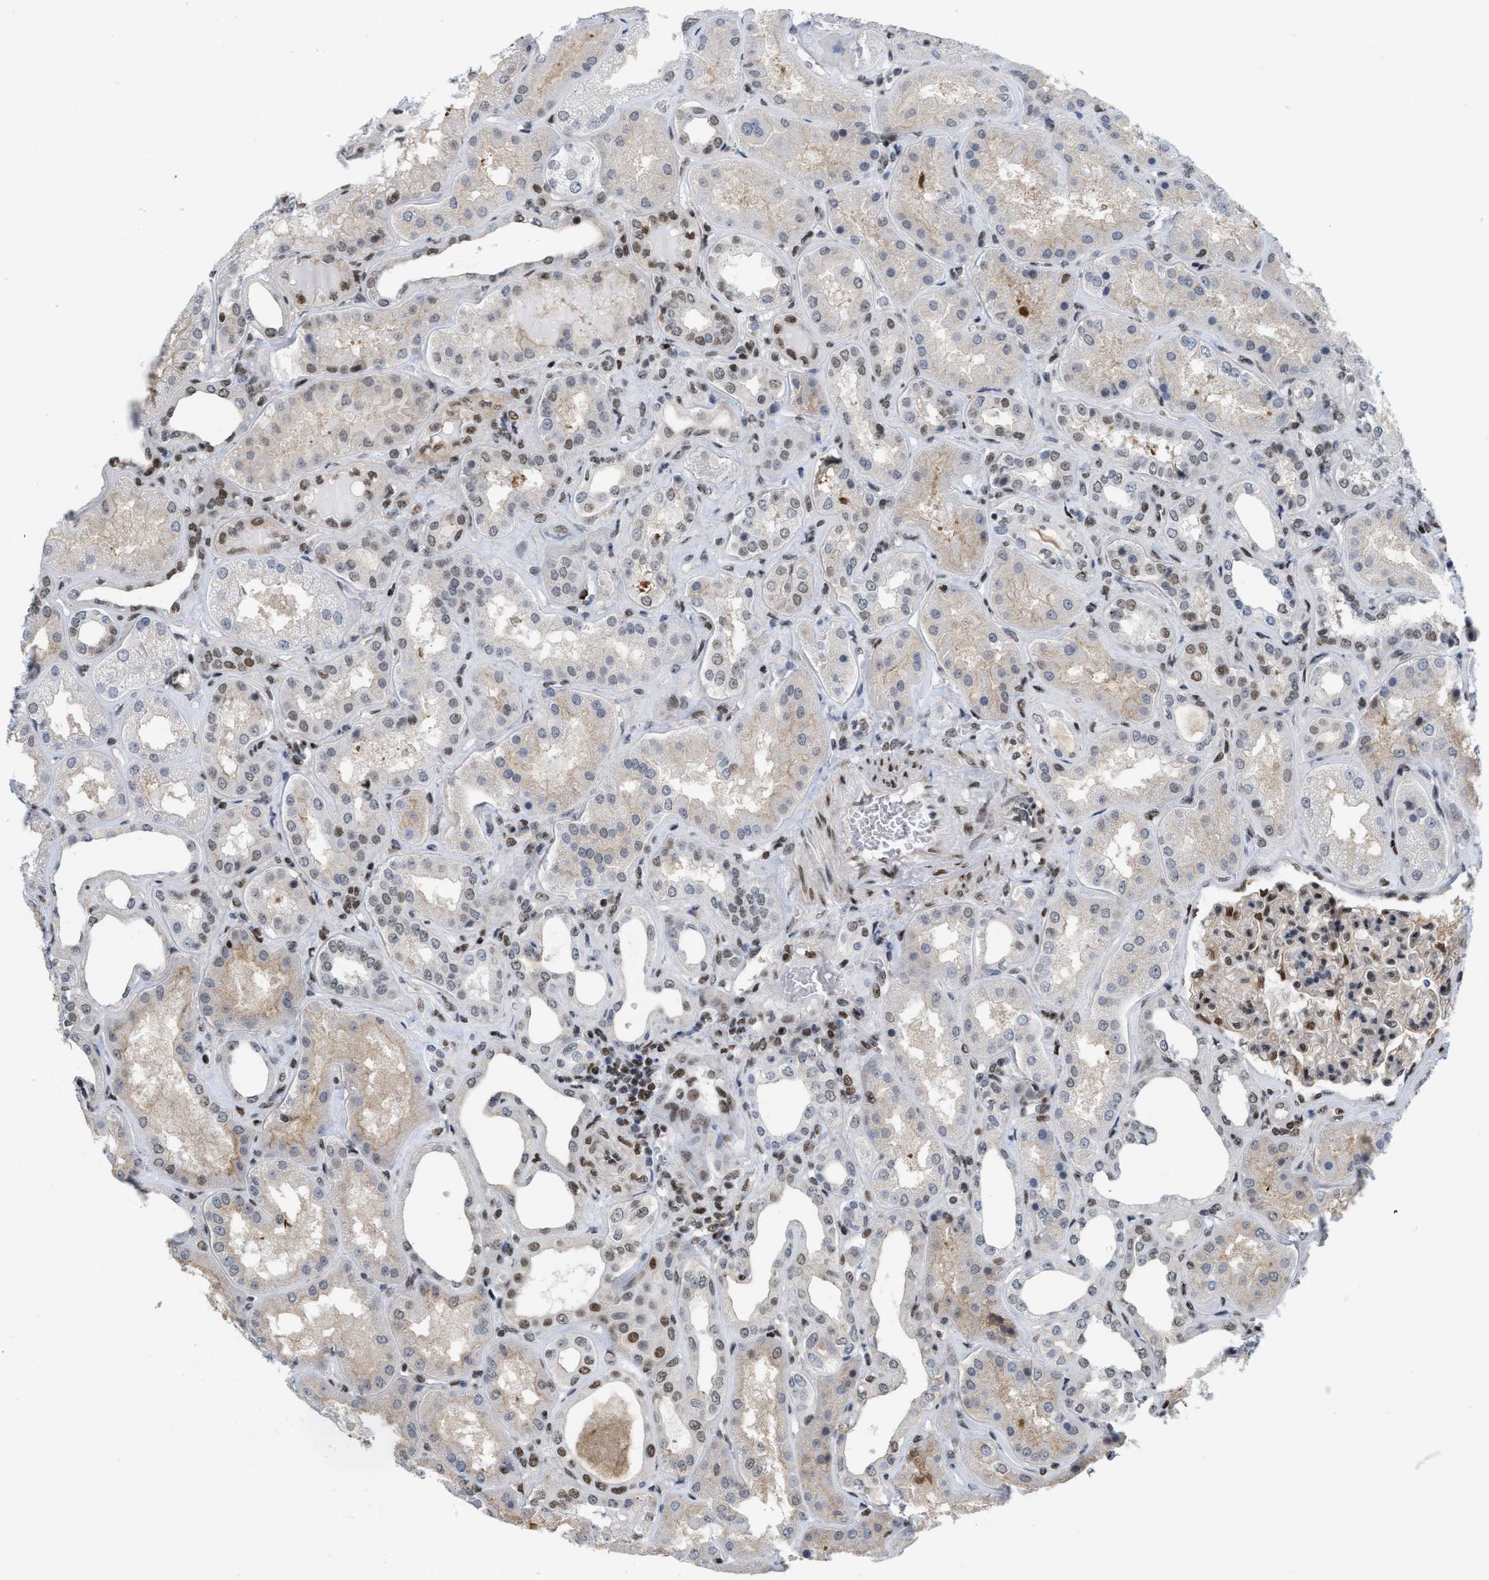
{"staining": {"intensity": "moderate", "quantity": ">75%", "location": "nuclear"}, "tissue": "kidney", "cell_type": "Cells in glomeruli", "image_type": "normal", "snomed": [{"axis": "morphology", "description": "Normal tissue, NOS"}, {"axis": "topography", "description": "Kidney"}], "caption": "A histopathology image of human kidney stained for a protein displays moderate nuclear brown staining in cells in glomeruli. (DAB = brown stain, brightfield microscopy at high magnification).", "gene": "MIER1", "patient": {"sex": "female", "age": 56}}